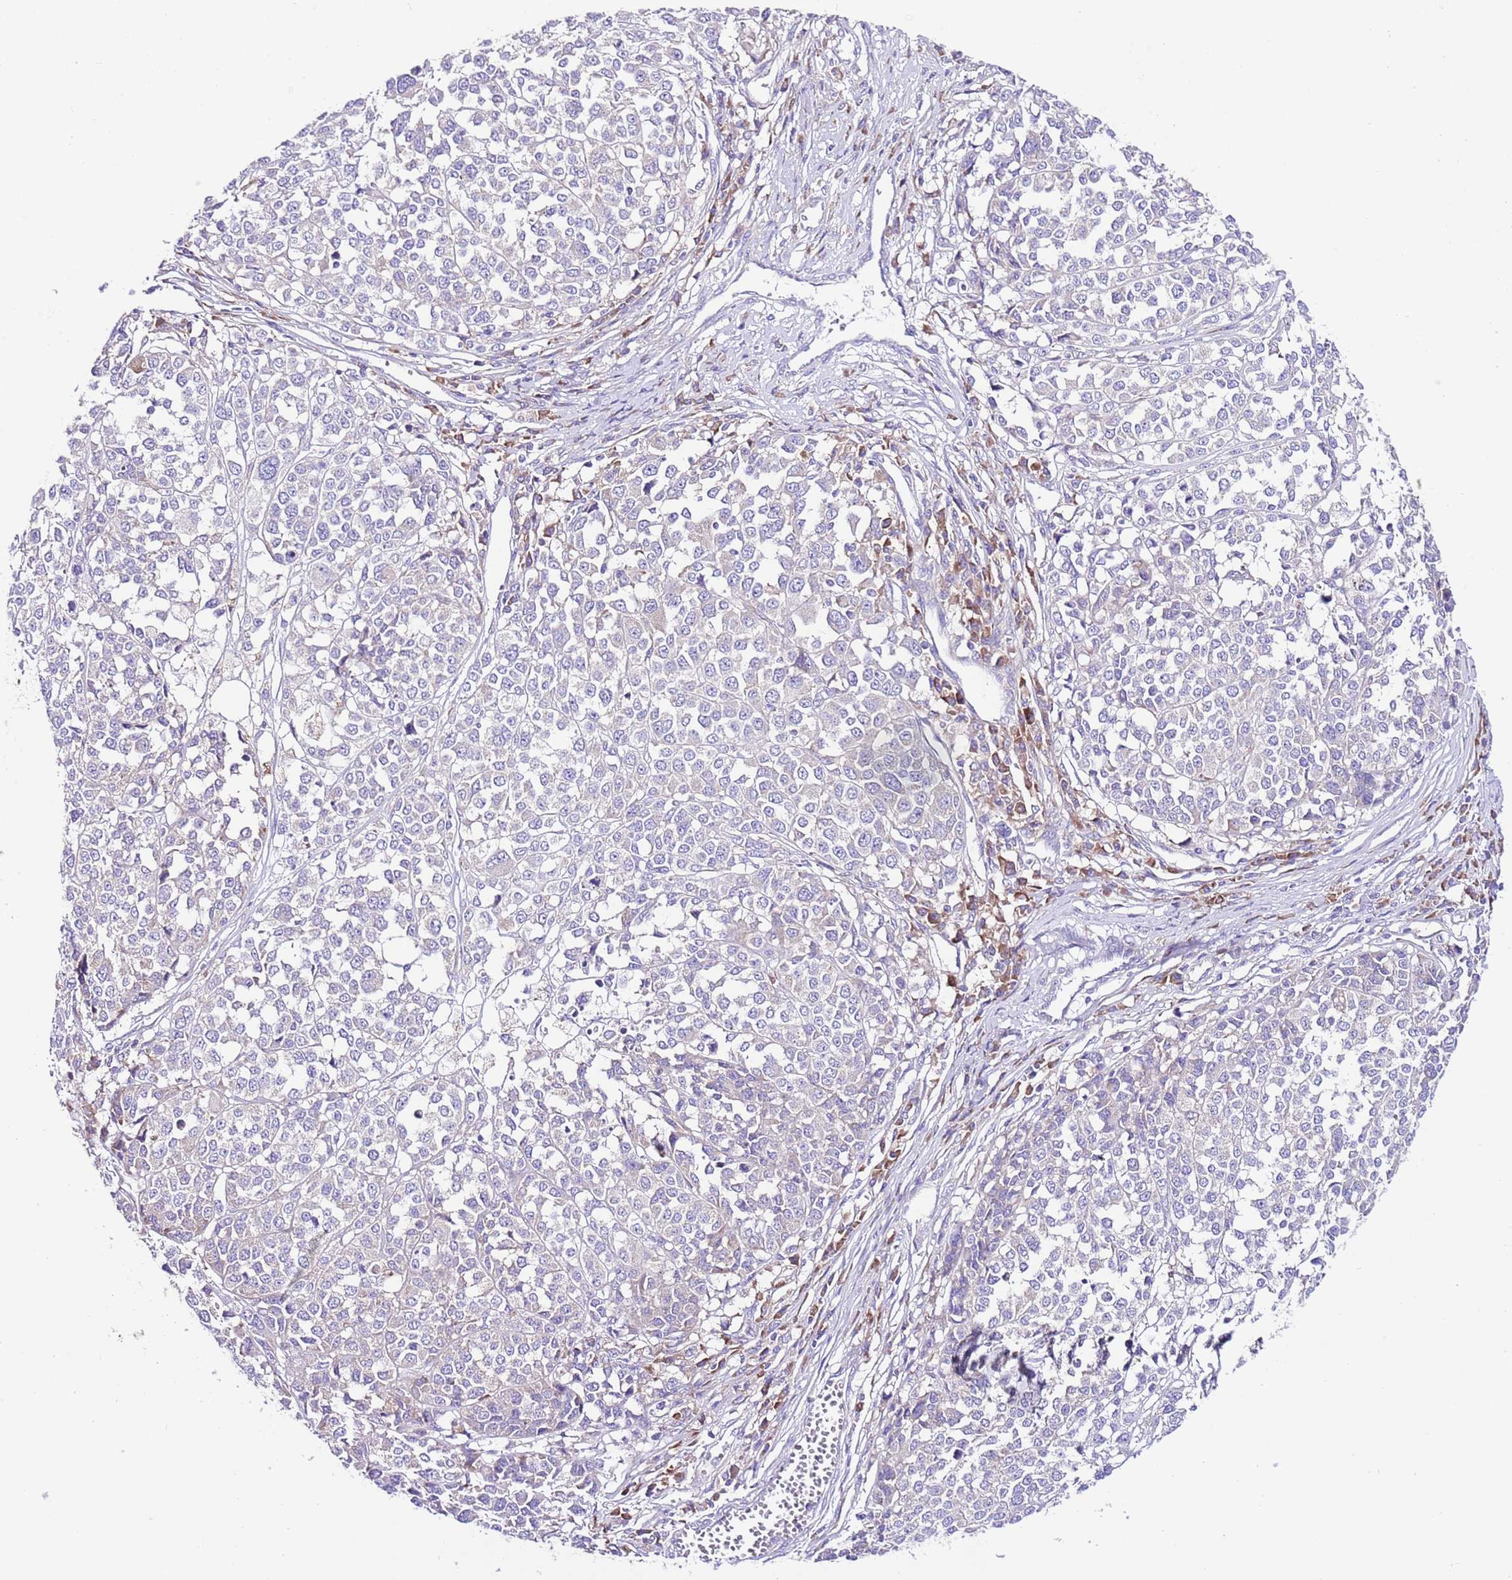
{"staining": {"intensity": "negative", "quantity": "none", "location": "none"}, "tissue": "melanoma", "cell_type": "Tumor cells", "image_type": "cancer", "snomed": [{"axis": "morphology", "description": "Malignant melanoma, Metastatic site"}, {"axis": "topography", "description": "Lymph node"}], "caption": "DAB immunohistochemical staining of malignant melanoma (metastatic site) displays no significant positivity in tumor cells.", "gene": "RPS10", "patient": {"sex": "male", "age": 44}}